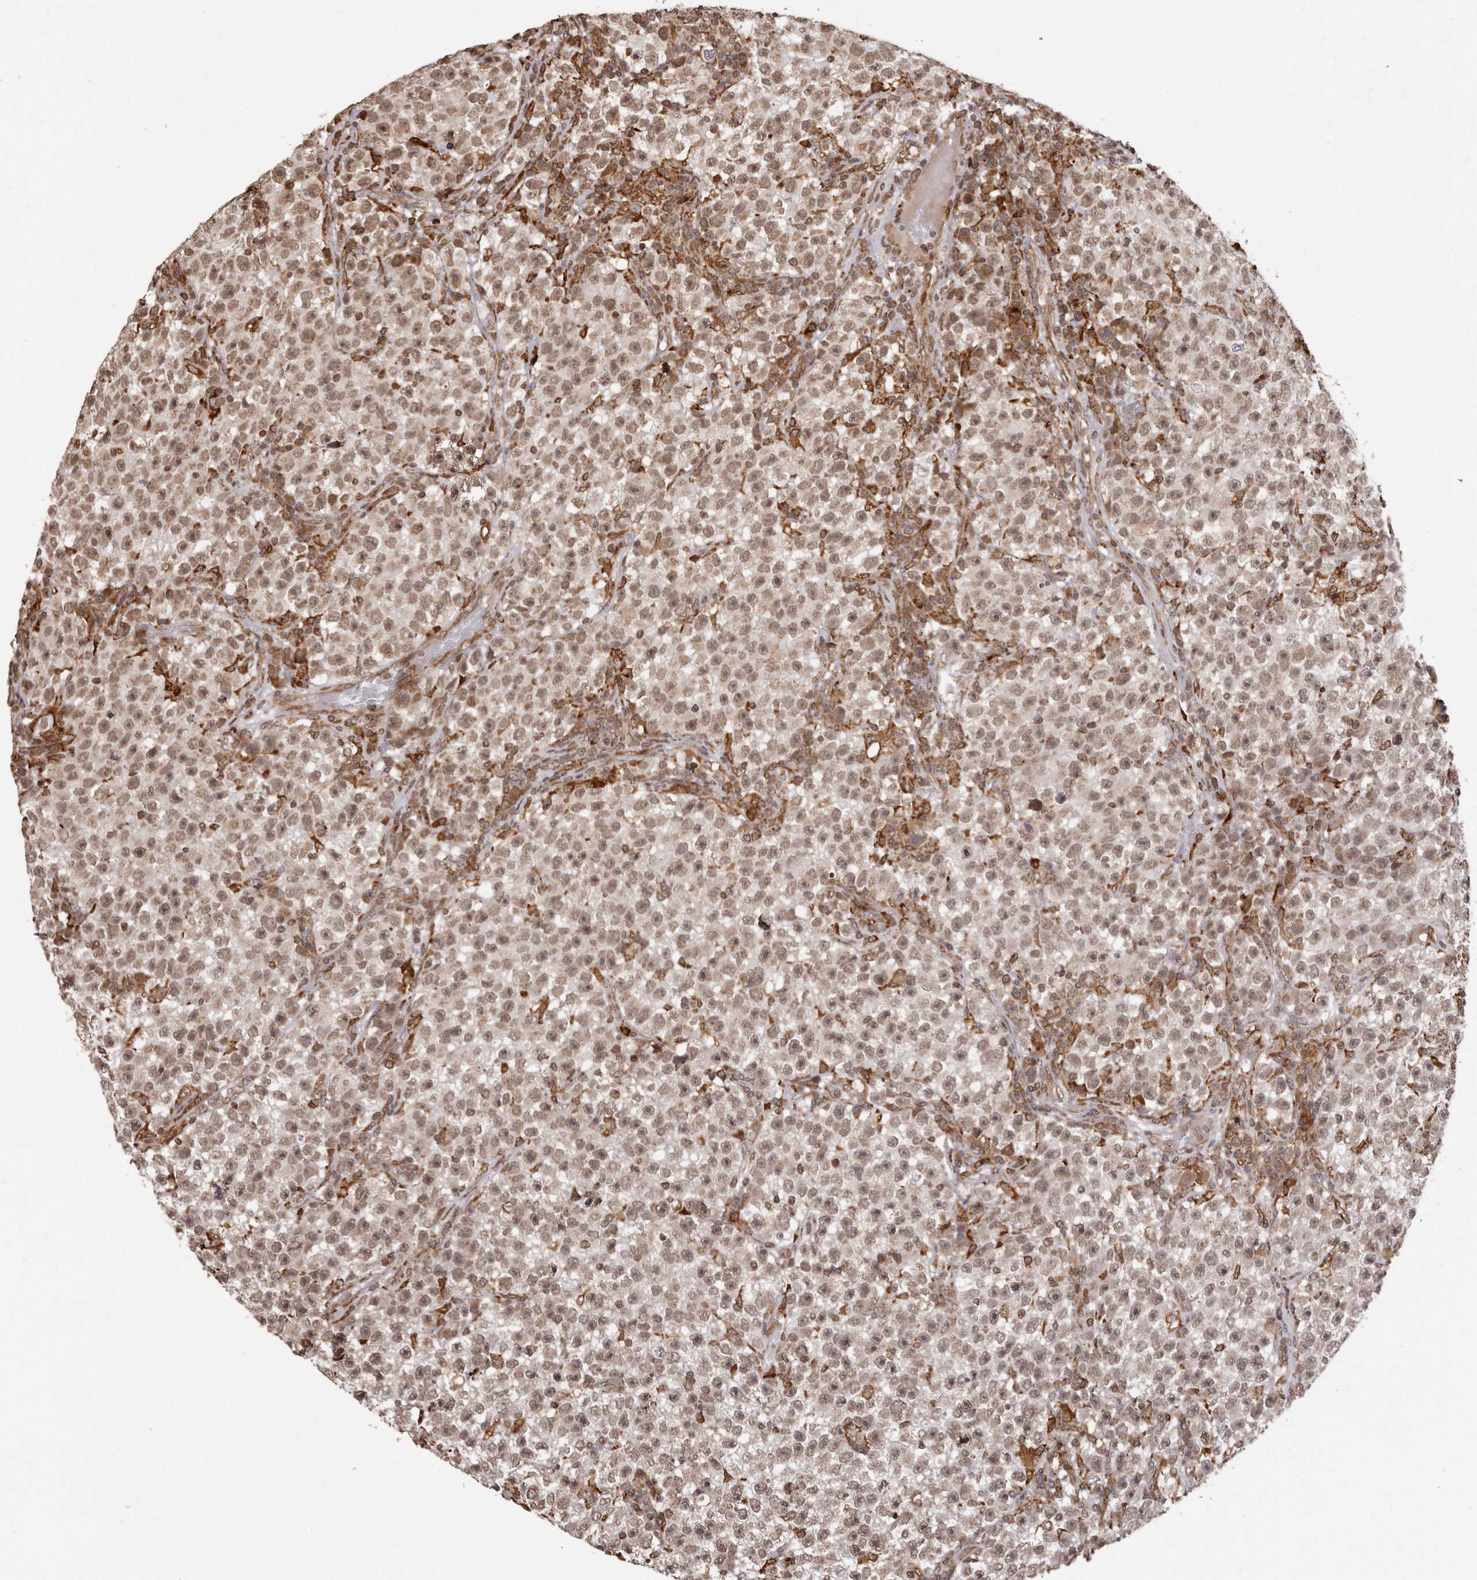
{"staining": {"intensity": "moderate", "quantity": ">75%", "location": "nuclear"}, "tissue": "testis cancer", "cell_type": "Tumor cells", "image_type": "cancer", "snomed": [{"axis": "morphology", "description": "Seminoma, NOS"}, {"axis": "topography", "description": "Testis"}], "caption": "Testis cancer (seminoma) tissue demonstrates moderate nuclear staining in approximately >75% of tumor cells, visualized by immunohistochemistry.", "gene": "IL32", "patient": {"sex": "male", "age": 22}}